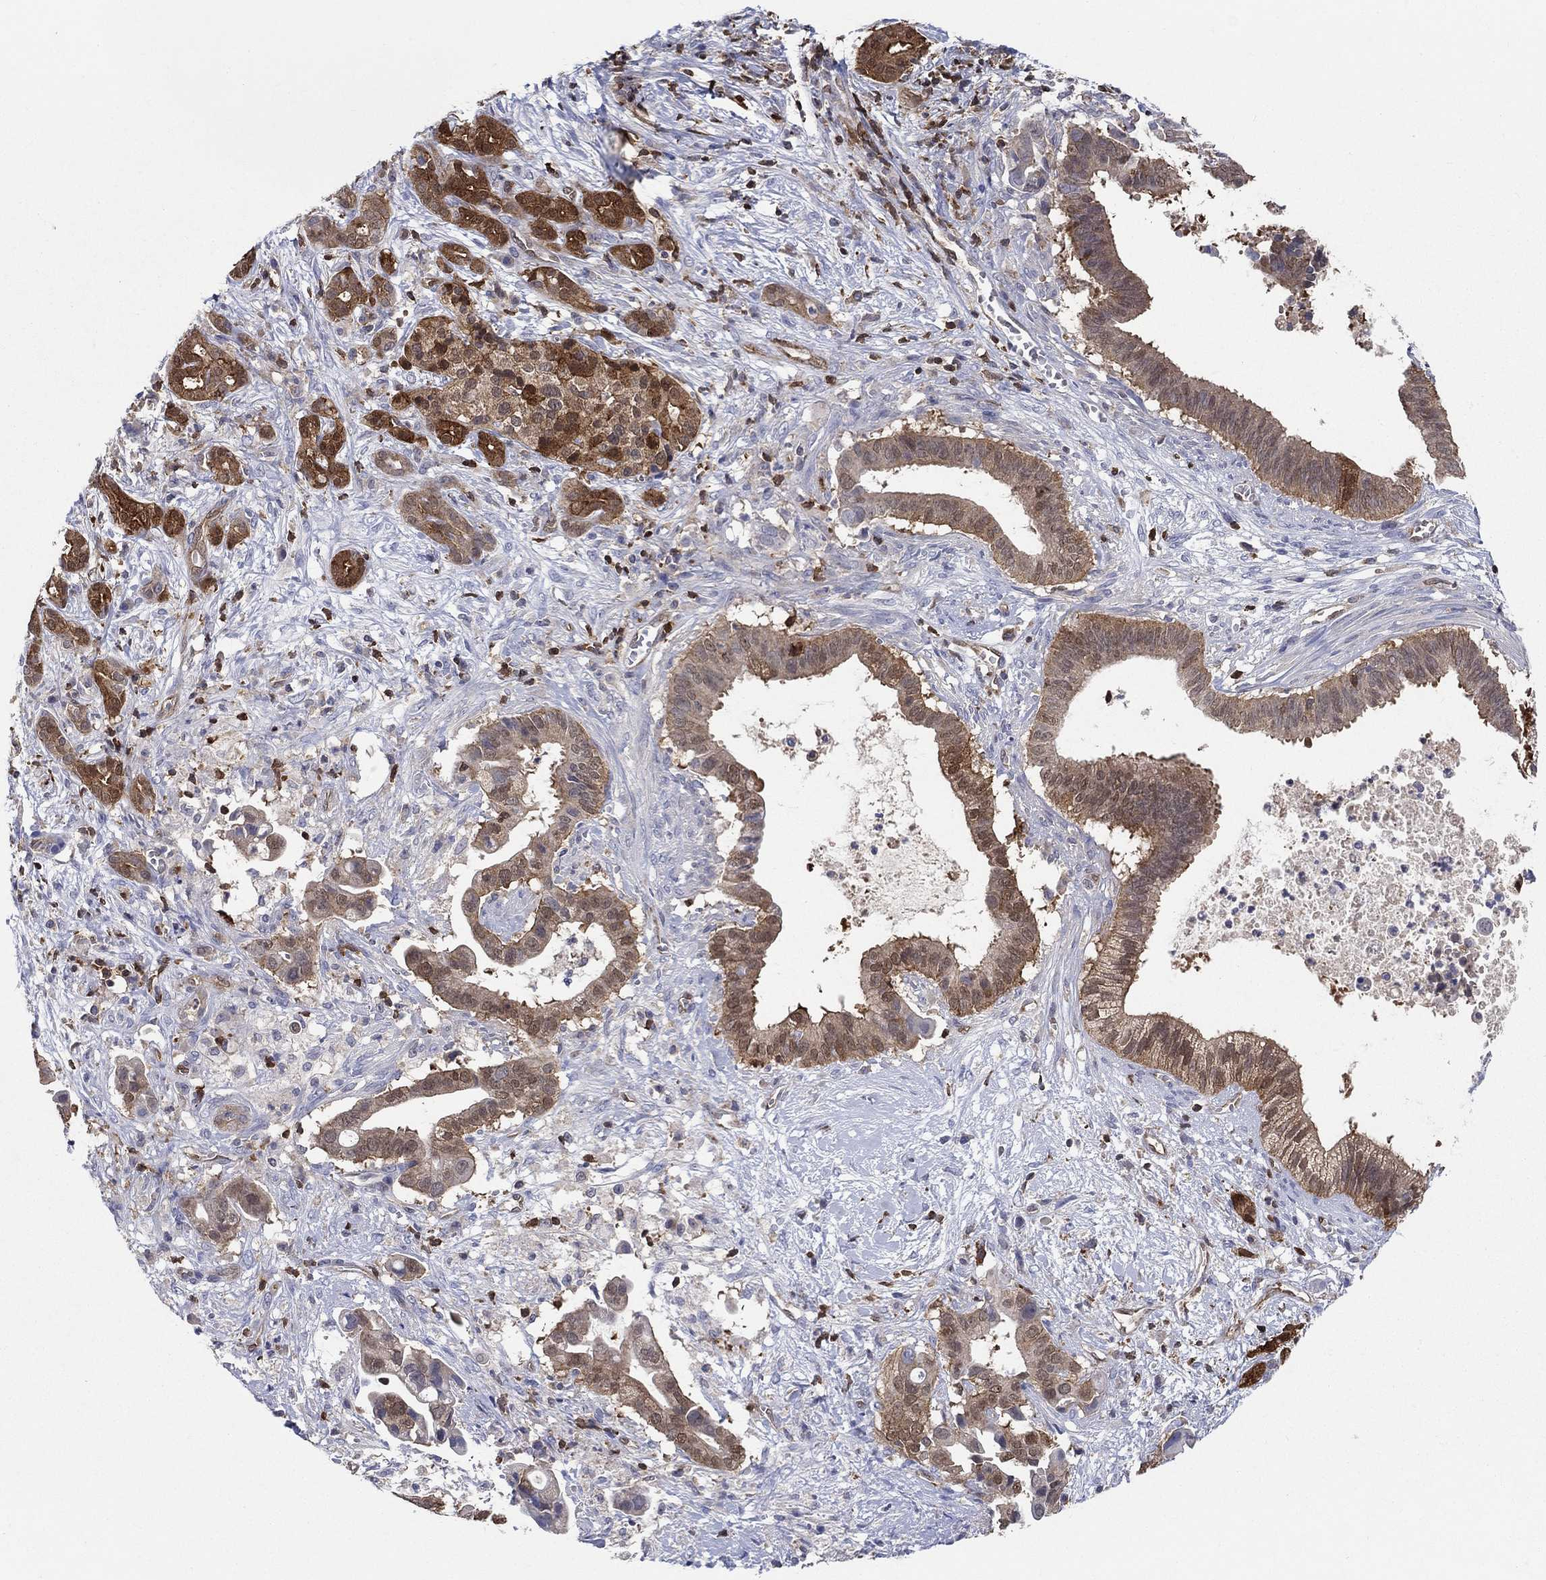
{"staining": {"intensity": "strong", "quantity": "25%-75%", "location": "cytoplasmic/membranous"}, "tissue": "pancreatic cancer", "cell_type": "Tumor cells", "image_type": "cancer", "snomed": [{"axis": "morphology", "description": "Adenocarcinoma, NOS"}, {"axis": "topography", "description": "Pancreas"}], "caption": "A brown stain highlights strong cytoplasmic/membranous staining of a protein in human pancreatic adenocarcinoma tumor cells.", "gene": "AGFG2", "patient": {"sex": "male", "age": 61}}